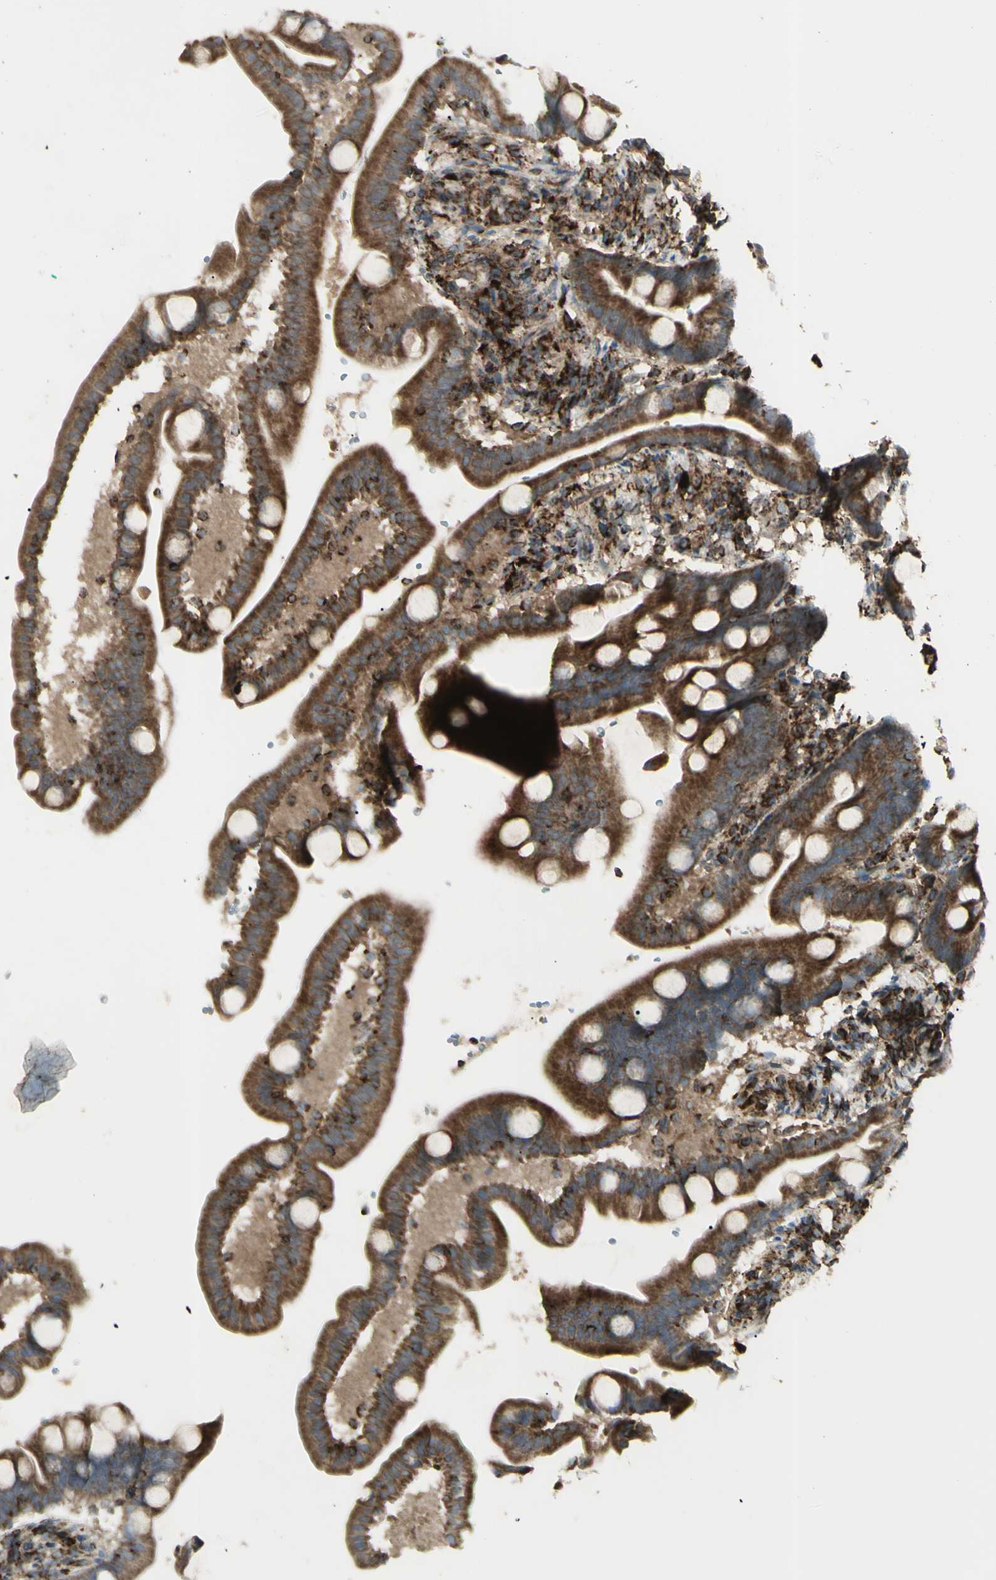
{"staining": {"intensity": "strong", "quantity": ">75%", "location": "cytoplasmic/membranous"}, "tissue": "duodenum", "cell_type": "Glandular cells", "image_type": "normal", "snomed": [{"axis": "morphology", "description": "Normal tissue, NOS"}, {"axis": "topography", "description": "Duodenum"}], "caption": "Human duodenum stained with a brown dye demonstrates strong cytoplasmic/membranous positive expression in approximately >75% of glandular cells.", "gene": "CYB5R1", "patient": {"sex": "male", "age": 54}}